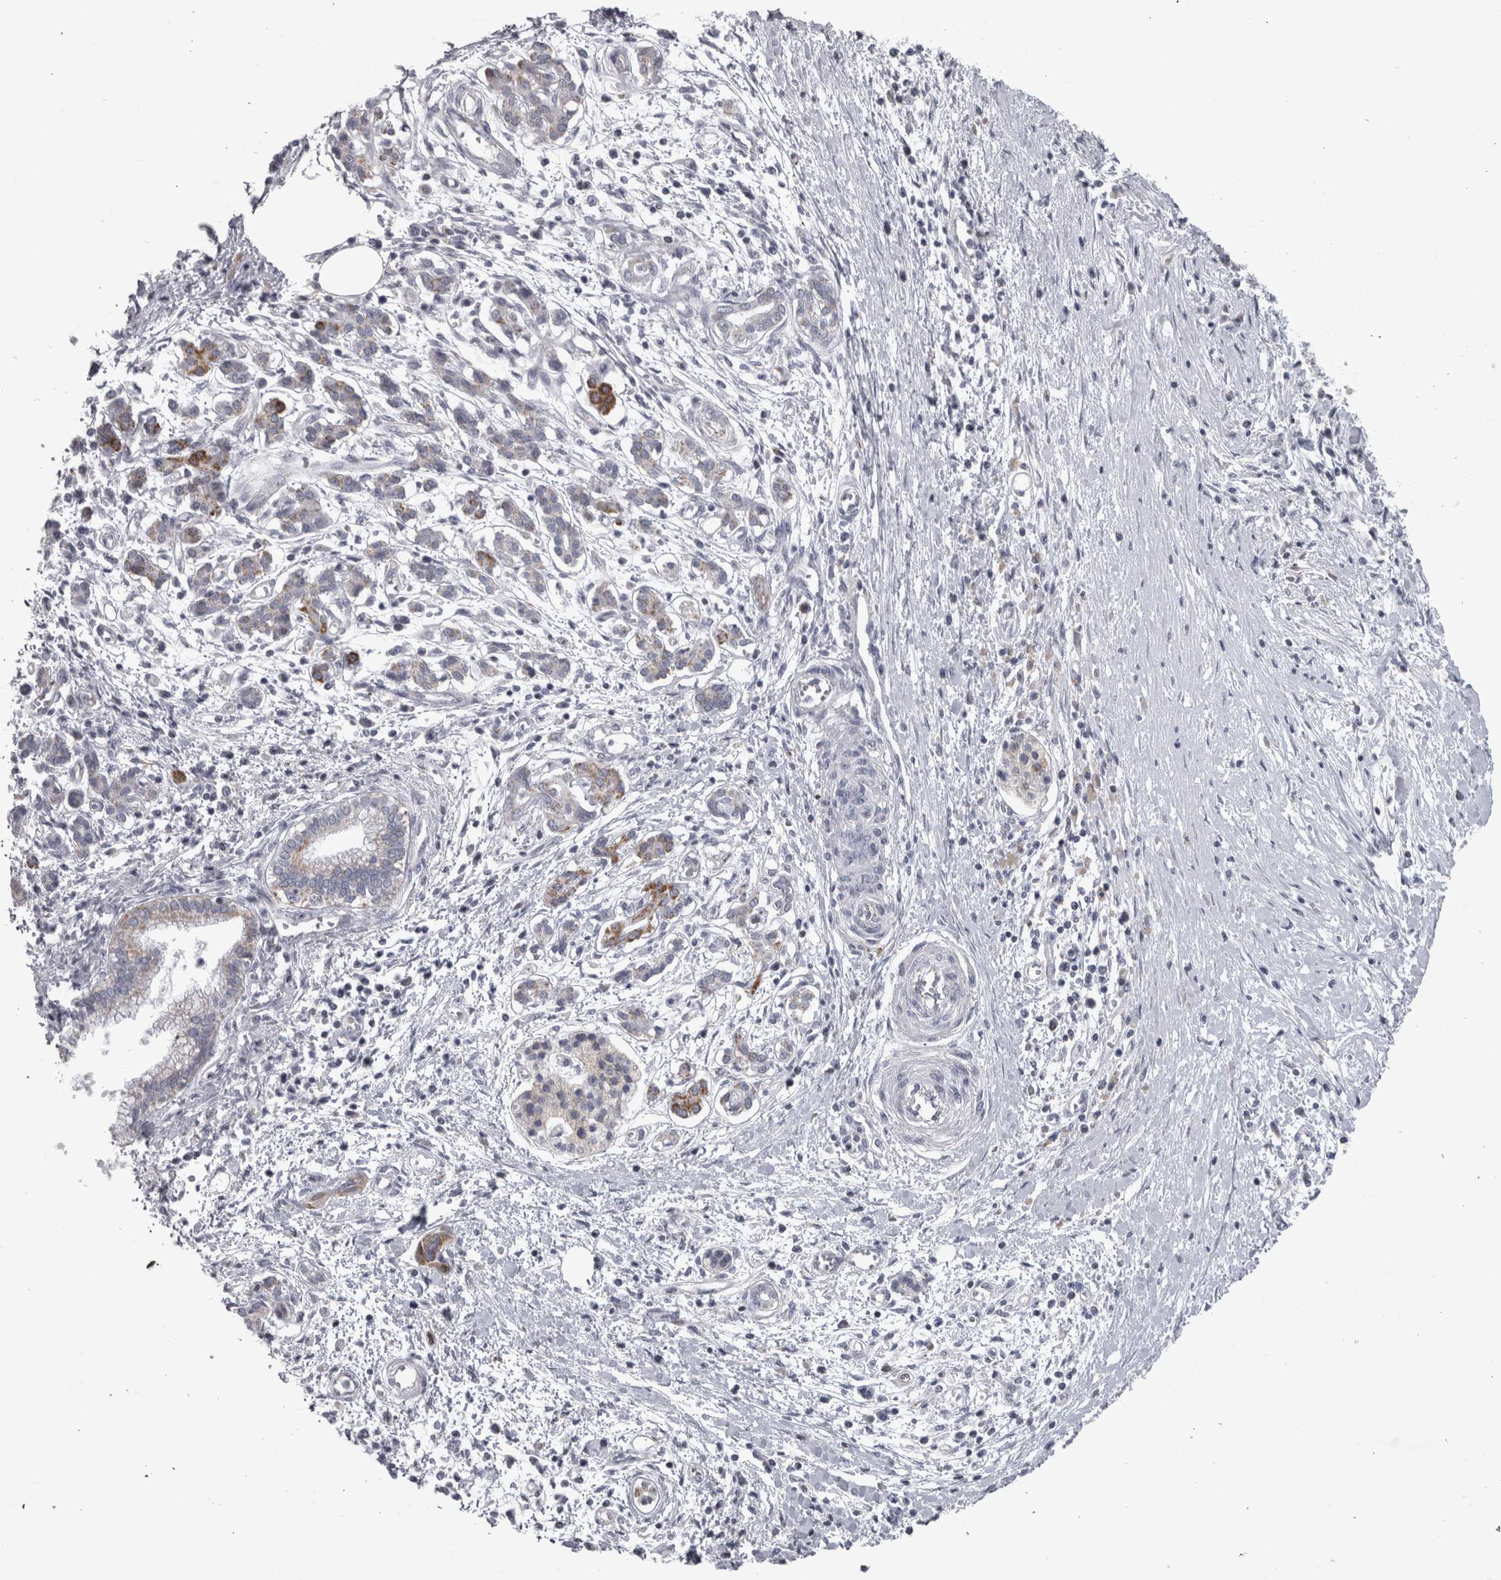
{"staining": {"intensity": "moderate", "quantity": "<25%", "location": "cytoplasmic/membranous"}, "tissue": "pancreatic cancer", "cell_type": "Tumor cells", "image_type": "cancer", "snomed": [{"axis": "morphology", "description": "Adenocarcinoma, NOS"}, {"axis": "topography", "description": "Pancreas"}], "caption": "Moderate cytoplasmic/membranous protein staining is identified in approximately <25% of tumor cells in pancreatic cancer (adenocarcinoma).", "gene": "DBT", "patient": {"sex": "male", "age": 58}}